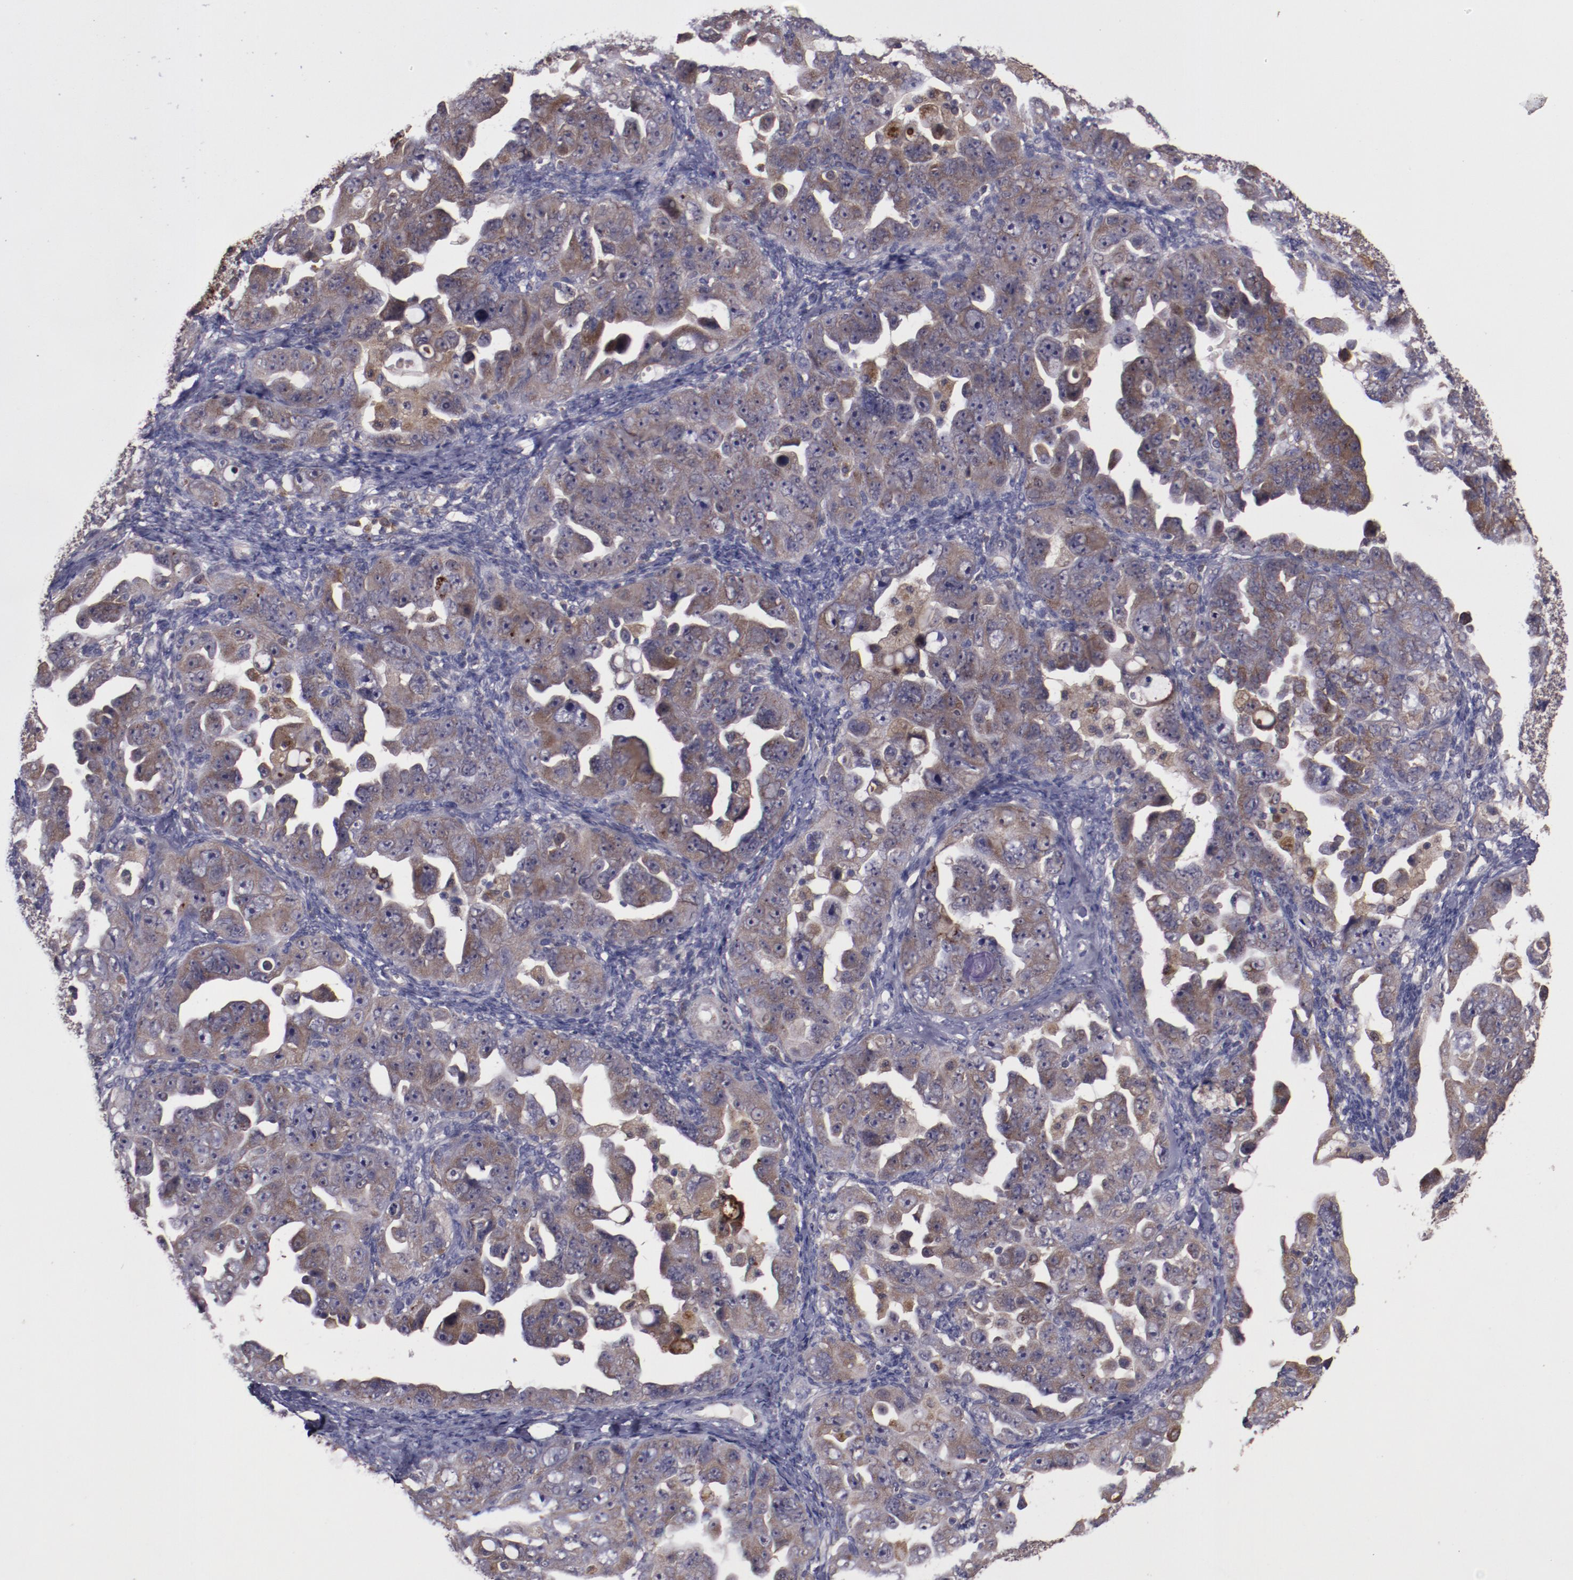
{"staining": {"intensity": "moderate", "quantity": ">75%", "location": "cytoplasmic/membranous"}, "tissue": "ovarian cancer", "cell_type": "Tumor cells", "image_type": "cancer", "snomed": [{"axis": "morphology", "description": "Cystadenocarcinoma, serous, NOS"}, {"axis": "topography", "description": "Ovary"}], "caption": "DAB immunohistochemical staining of ovarian cancer (serous cystadenocarcinoma) demonstrates moderate cytoplasmic/membranous protein expression in about >75% of tumor cells. The staining was performed using DAB (3,3'-diaminobenzidine) to visualize the protein expression in brown, while the nuclei were stained in blue with hematoxylin (Magnification: 20x).", "gene": "FTSJ1", "patient": {"sex": "female", "age": 66}}